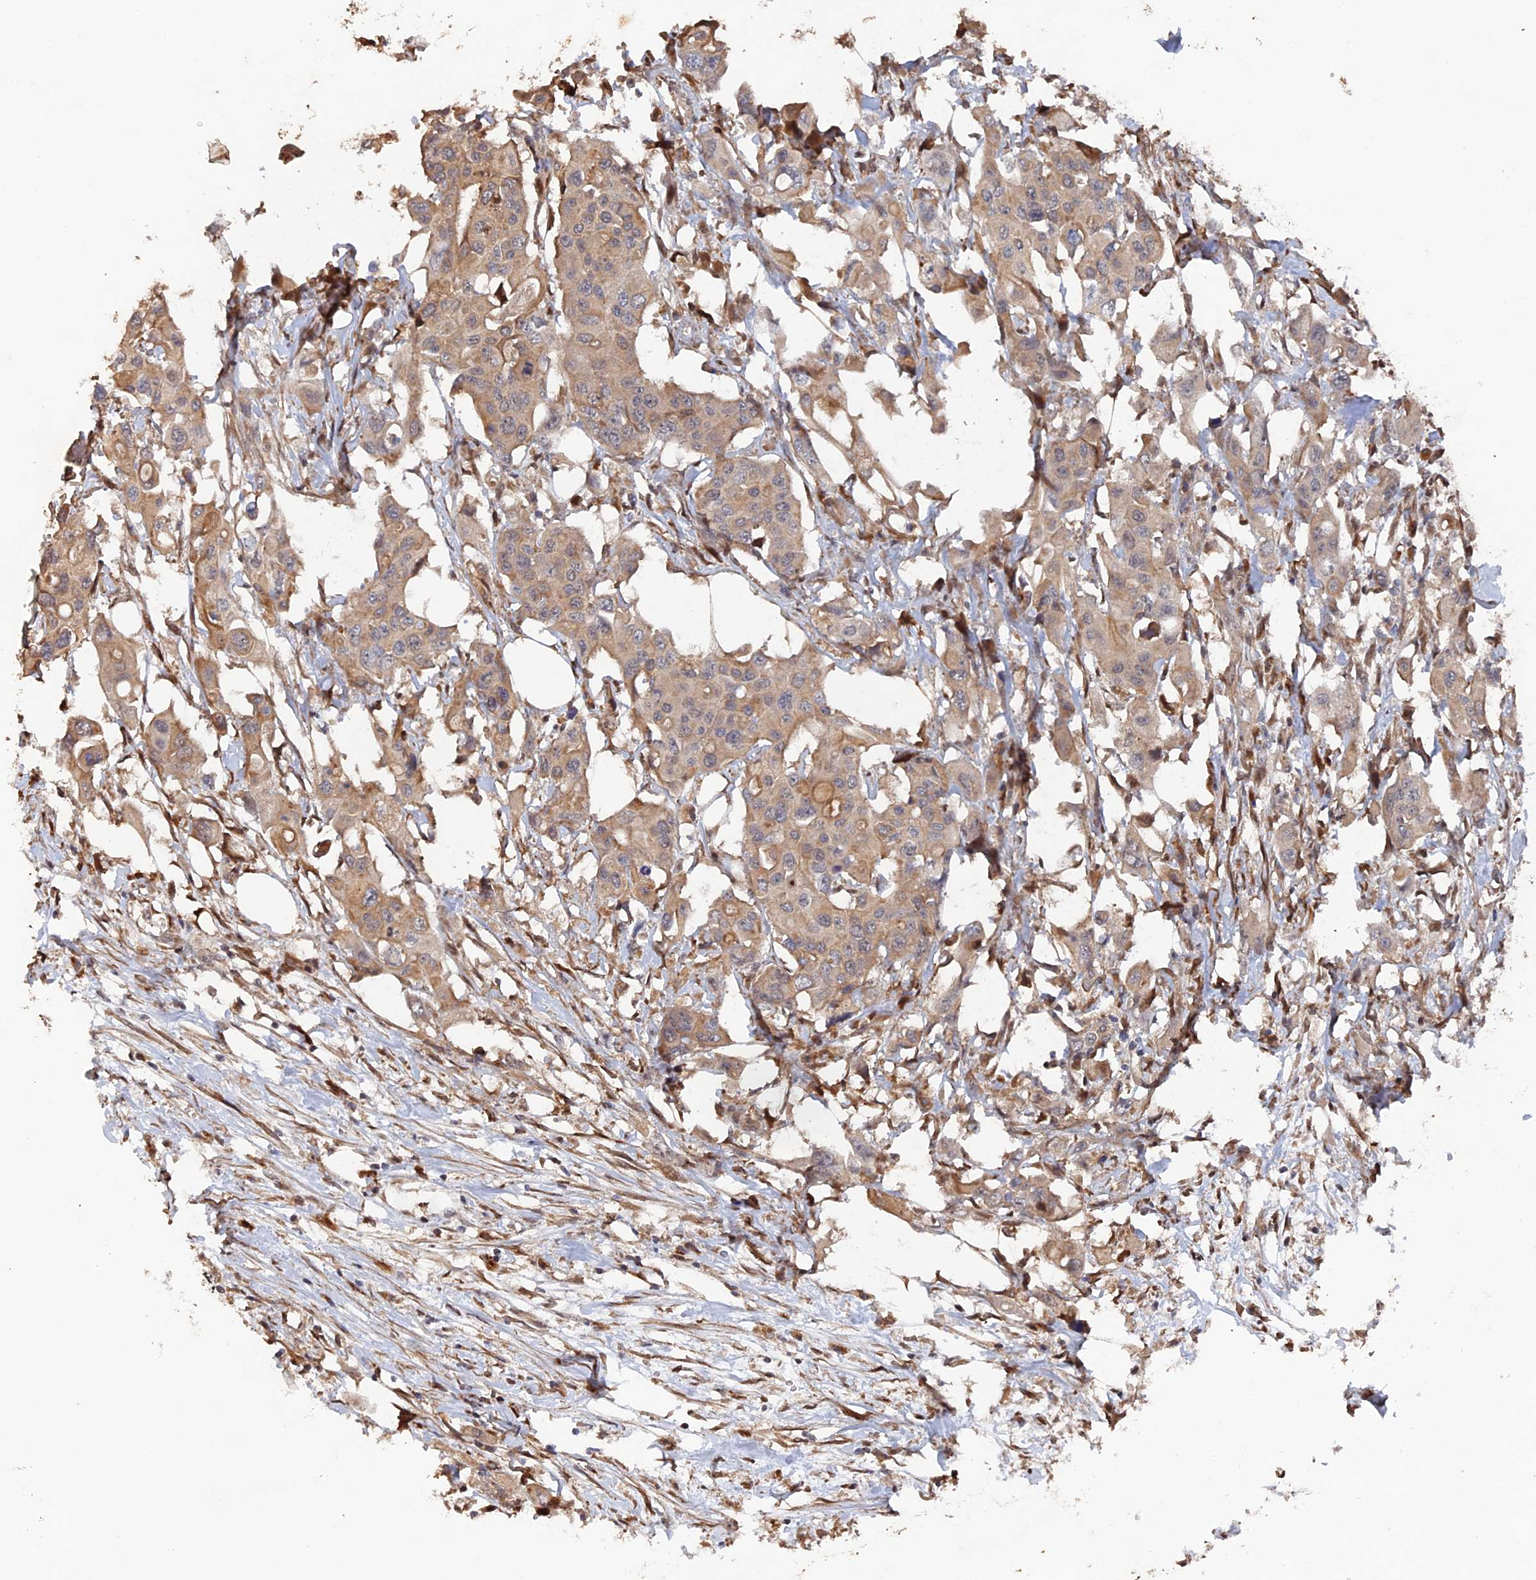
{"staining": {"intensity": "weak", "quantity": "25%-75%", "location": "cytoplasmic/membranous"}, "tissue": "colorectal cancer", "cell_type": "Tumor cells", "image_type": "cancer", "snomed": [{"axis": "morphology", "description": "Adenocarcinoma, NOS"}, {"axis": "topography", "description": "Colon"}], "caption": "Colorectal cancer was stained to show a protein in brown. There is low levels of weak cytoplasmic/membranous expression in about 25%-75% of tumor cells.", "gene": "VPS37C", "patient": {"sex": "male", "age": 77}}